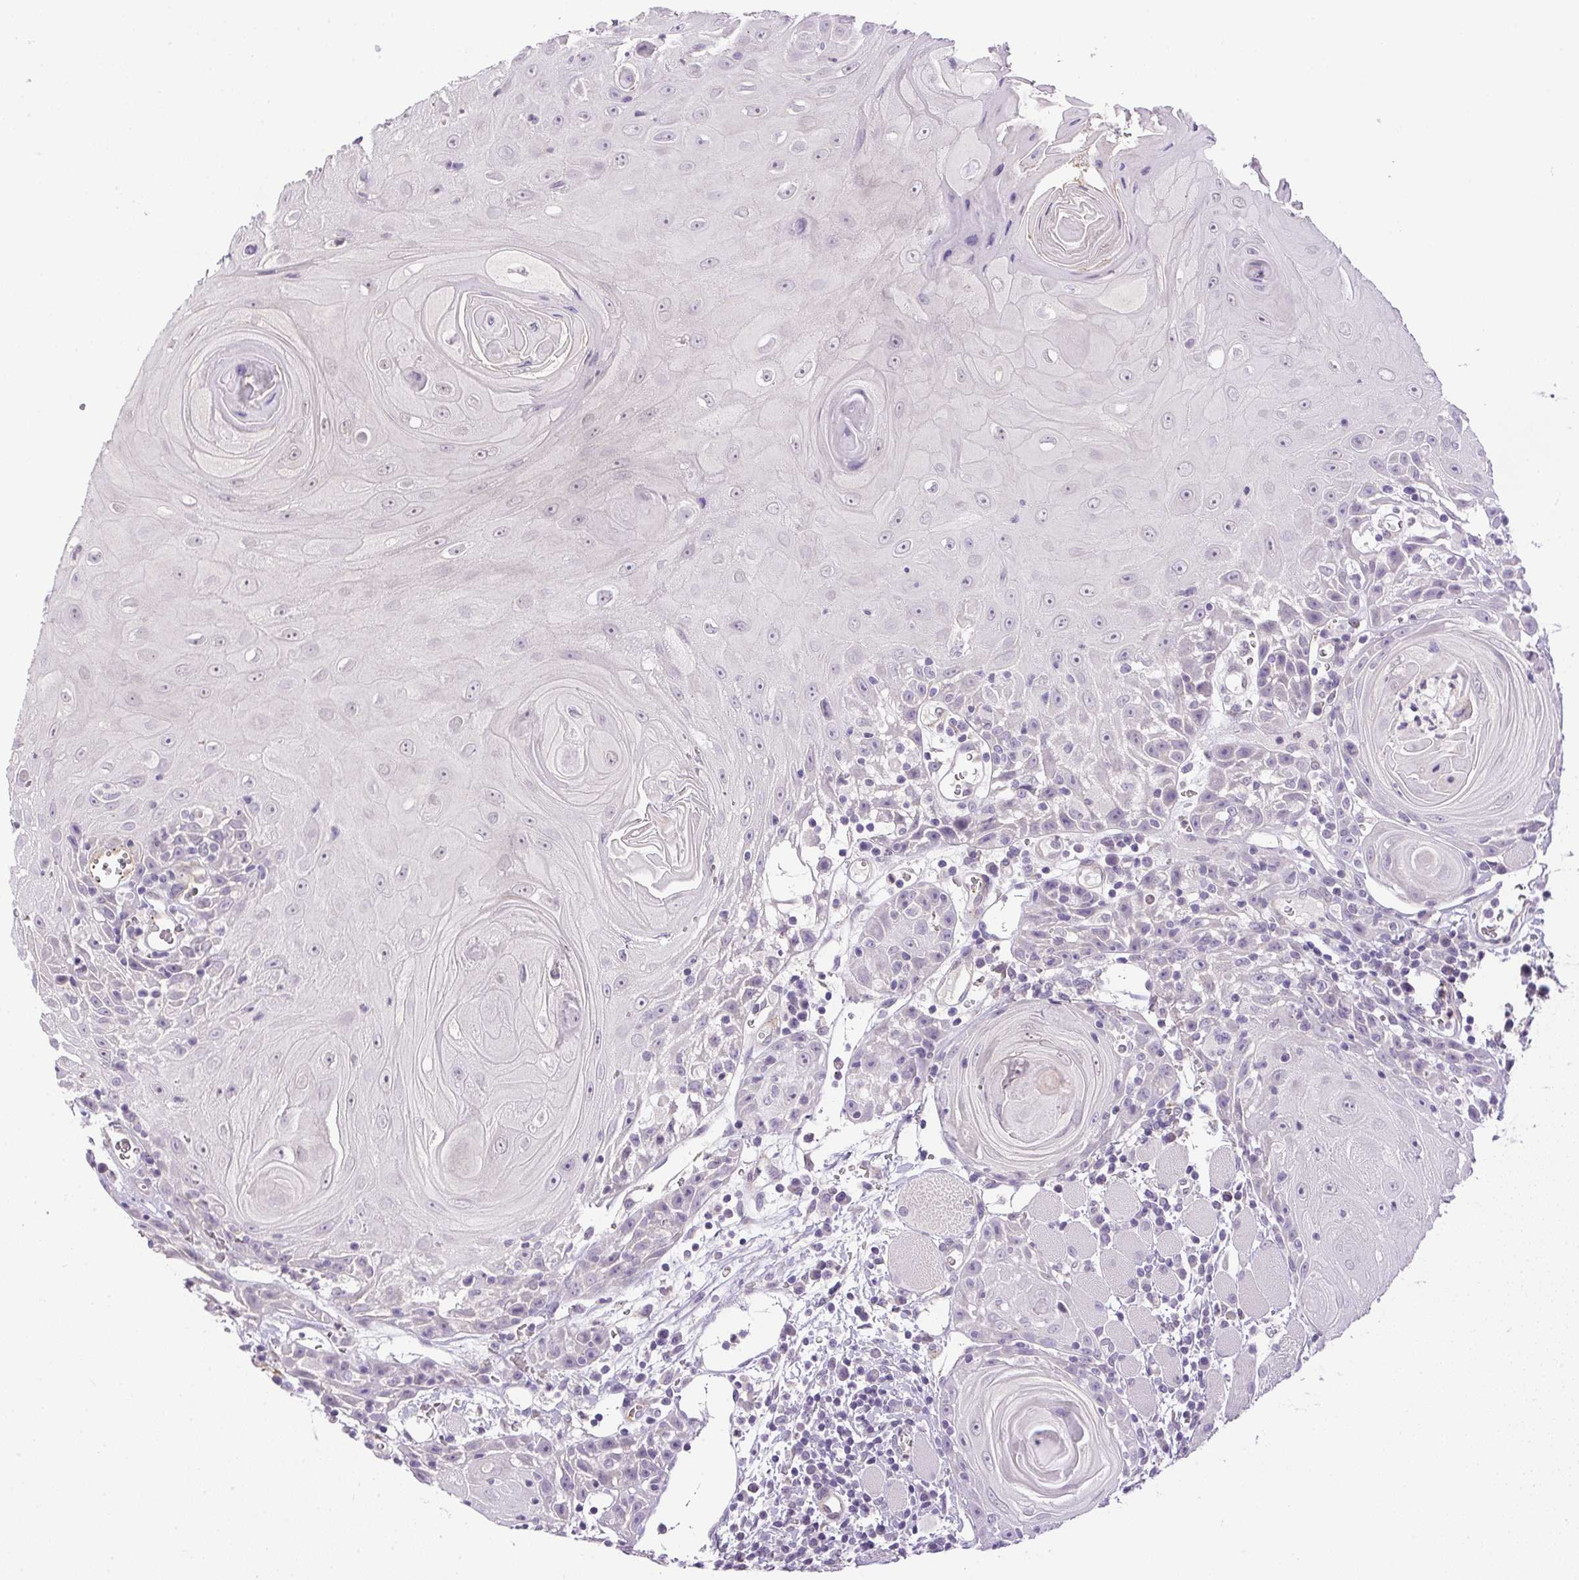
{"staining": {"intensity": "negative", "quantity": "none", "location": "none"}, "tissue": "head and neck cancer", "cell_type": "Tumor cells", "image_type": "cancer", "snomed": [{"axis": "morphology", "description": "Squamous cell carcinoma, NOS"}, {"axis": "topography", "description": "Head-Neck"}], "caption": "The immunohistochemistry micrograph has no significant expression in tumor cells of head and neck squamous cell carcinoma tissue.", "gene": "PRL", "patient": {"sex": "male", "age": 52}}